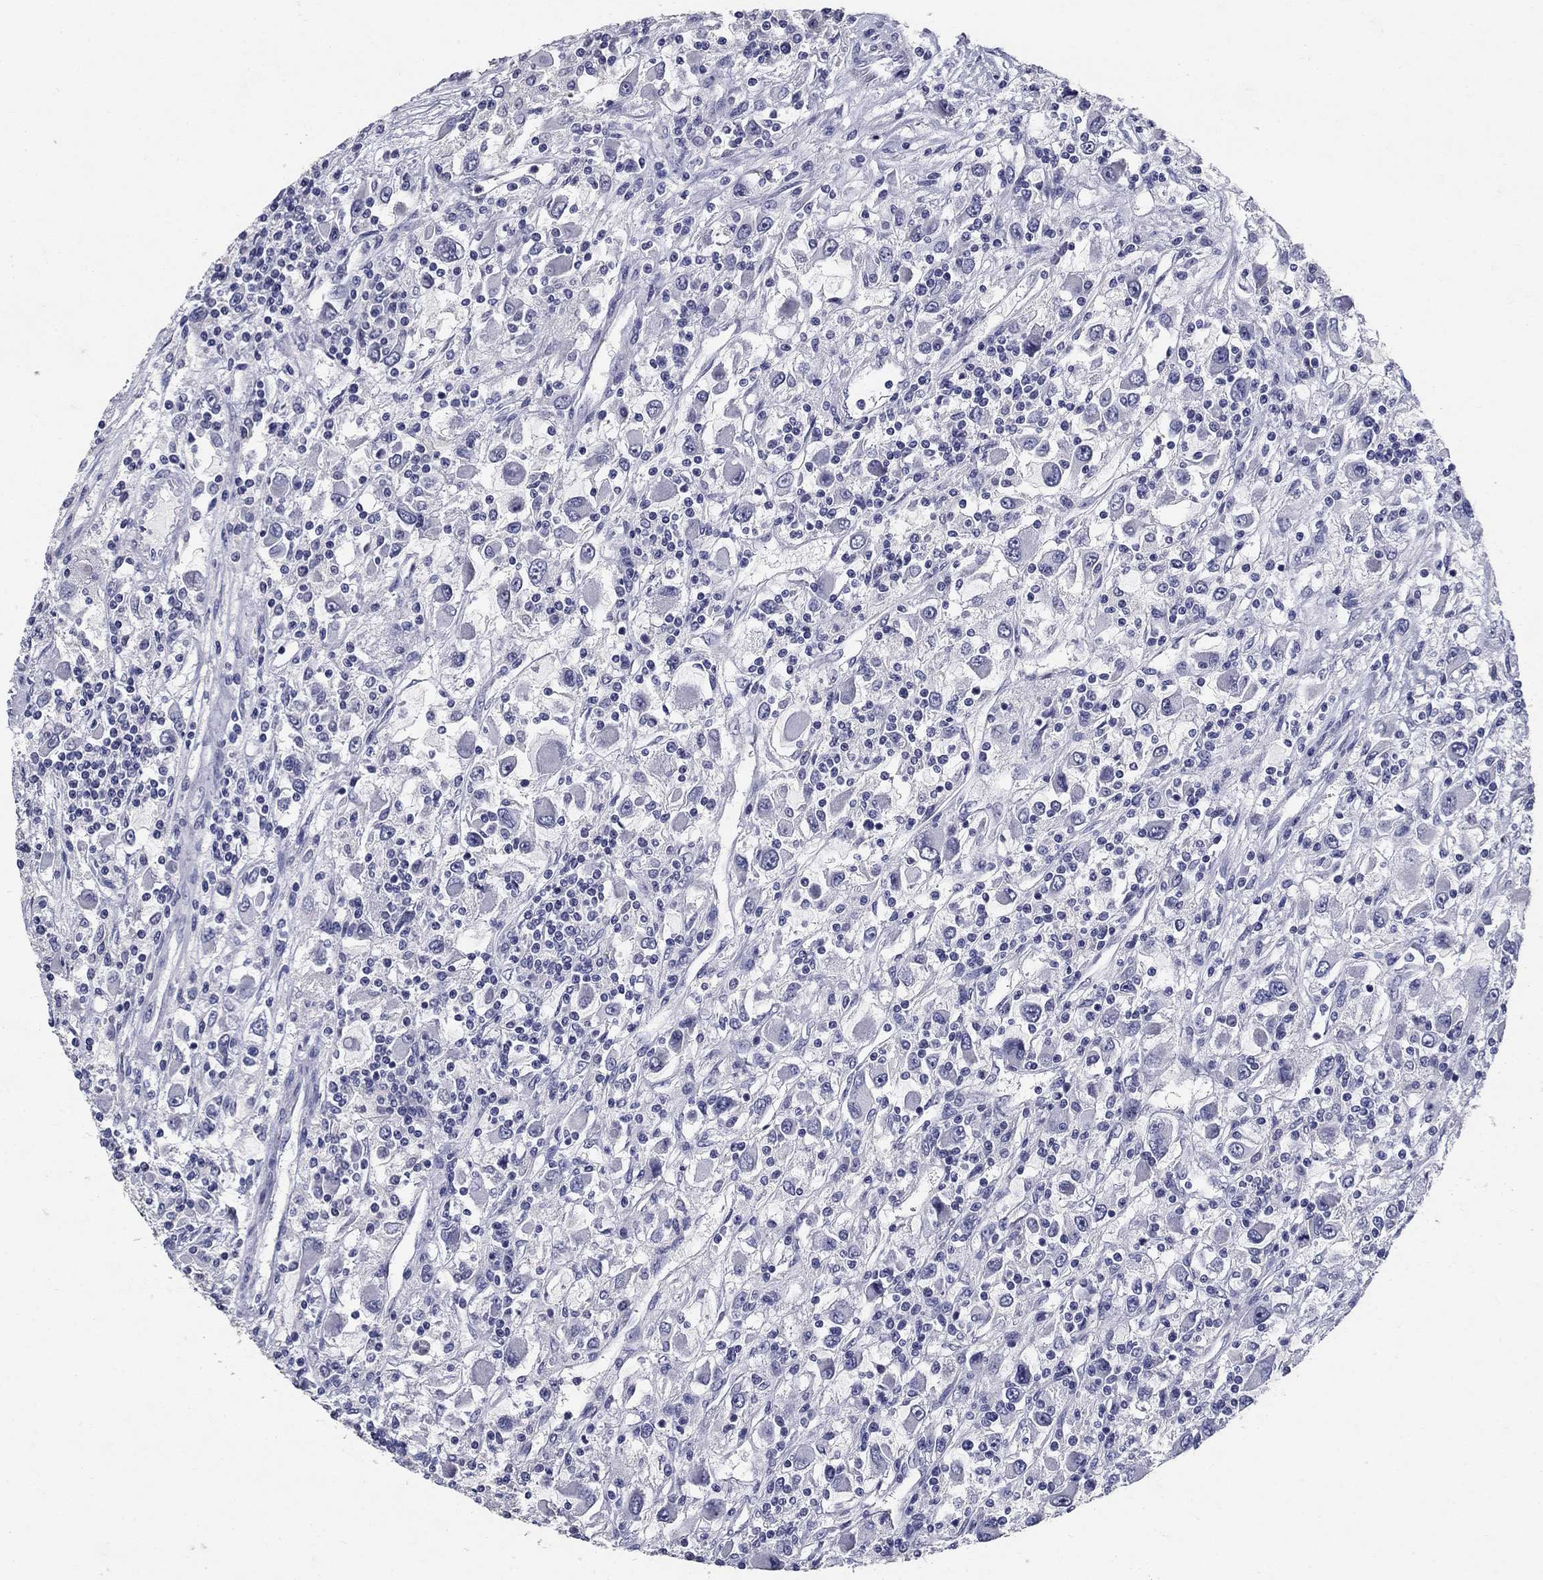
{"staining": {"intensity": "negative", "quantity": "none", "location": "none"}, "tissue": "renal cancer", "cell_type": "Tumor cells", "image_type": "cancer", "snomed": [{"axis": "morphology", "description": "Adenocarcinoma, NOS"}, {"axis": "topography", "description": "Kidney"}], "caption": "Immunohistochemistry (IHC) of human renal cancer (adenocarcinoma) shows no positivity in tumor cells. (Immunohistochemistry, brightfield microscopy, high magnification).", "gene": "POMC", "patient": {"sex": "female", "age": 67}}